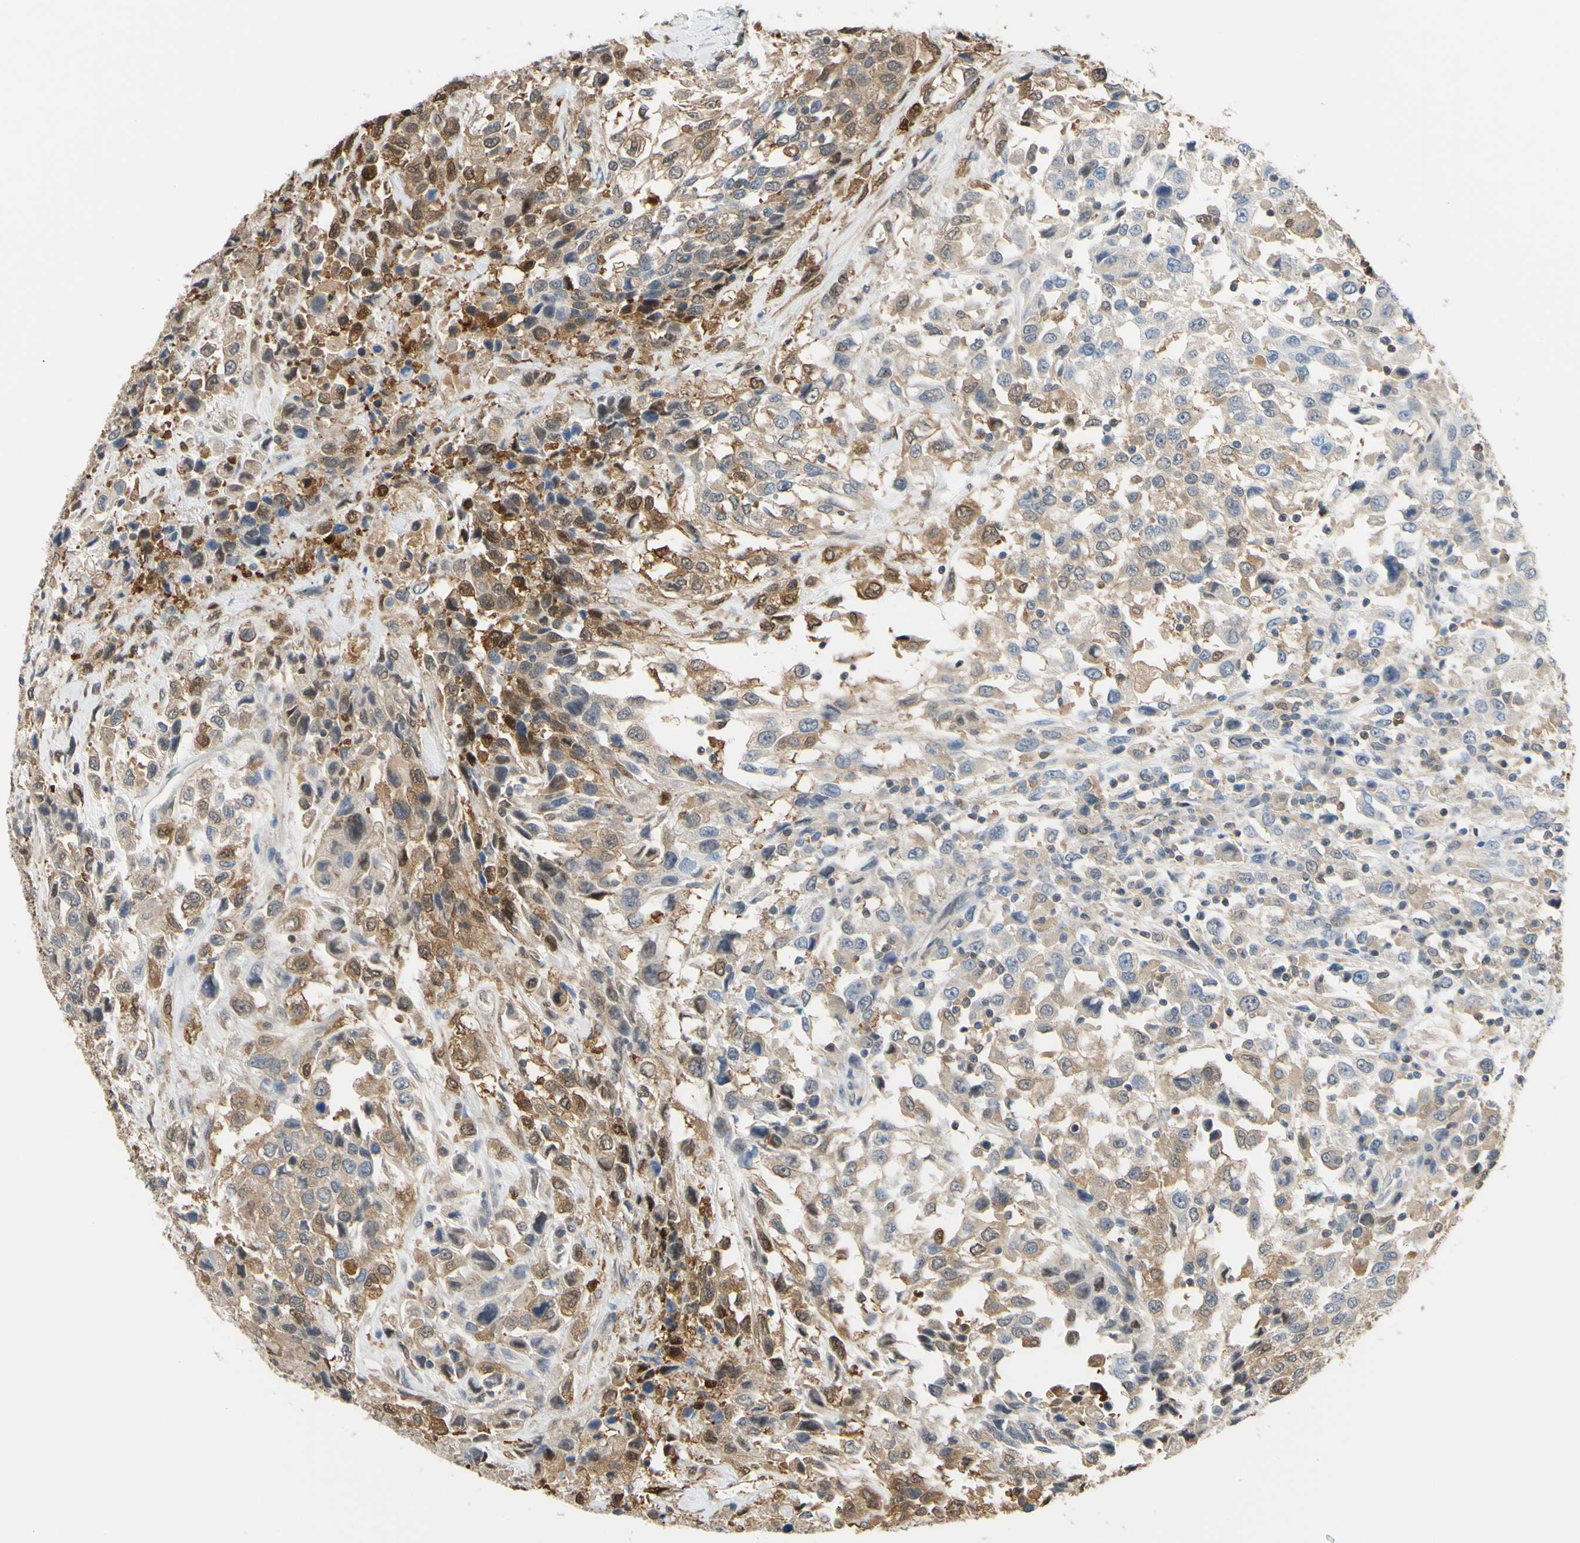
{"staining": {"intensity": "moderate", "quantity": "25%-75%", "location": "cytoplasmic/membranous"}, "tissue": "urothelial cancer", "cell_type": "Tumor cells", "image_type": "cancer", "snomed": [{"axis": "morphology", "description": "Urothelial carcinoma, High grade"}, {"axis": "topography", "description": "Urinary bladder"}], "caption": "Human urothelial cancer stained with a protein marker displays moderate staining in tumor cells.", "gene": "UPK3B", "patient": {"sex": "female", "age": 80}}